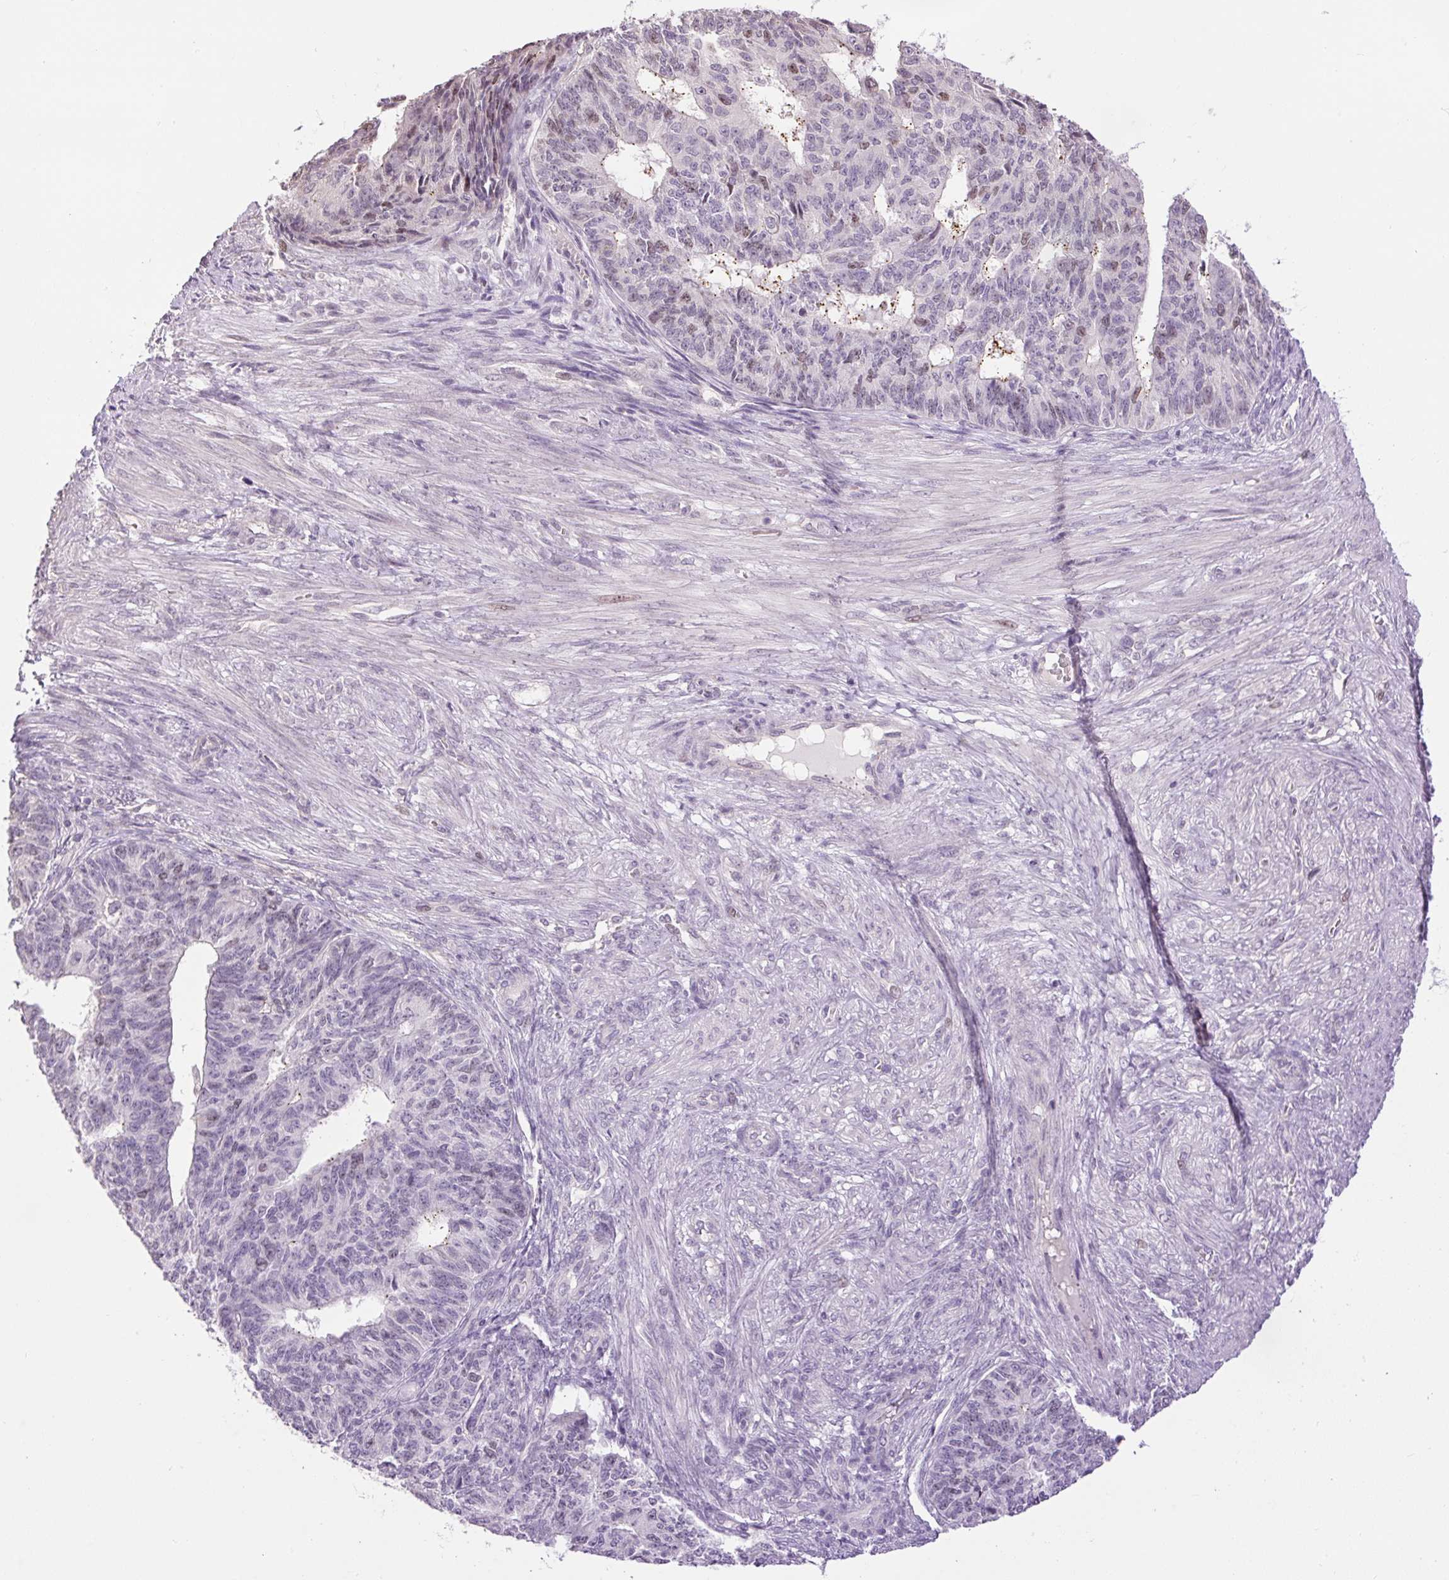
{"staining": {"intensity": "weak", "quantity": "25%-75%", "location": "nuclear"}, "tissue": "endometrial cancer", "cell_type": "Tumor cells", "image_type": "cancer", "snomed": [{"axis": "morphology", "description": "Adenocarcinoma, NOS"}, {"axis": "topography", "description": "Endometrium"}], "caption": "Tumor cells demonstrate weak nuclear expression in approximately 25%-75% of cells in endometrial cancer. The staining was performed using DAB to visualize the protein expression in brown, while the nuclei were stained in blue with hematoxylin (Magnification: 20x).", "gene": "RACGAP1", "patient": {"sex": "female", "age": 32}}